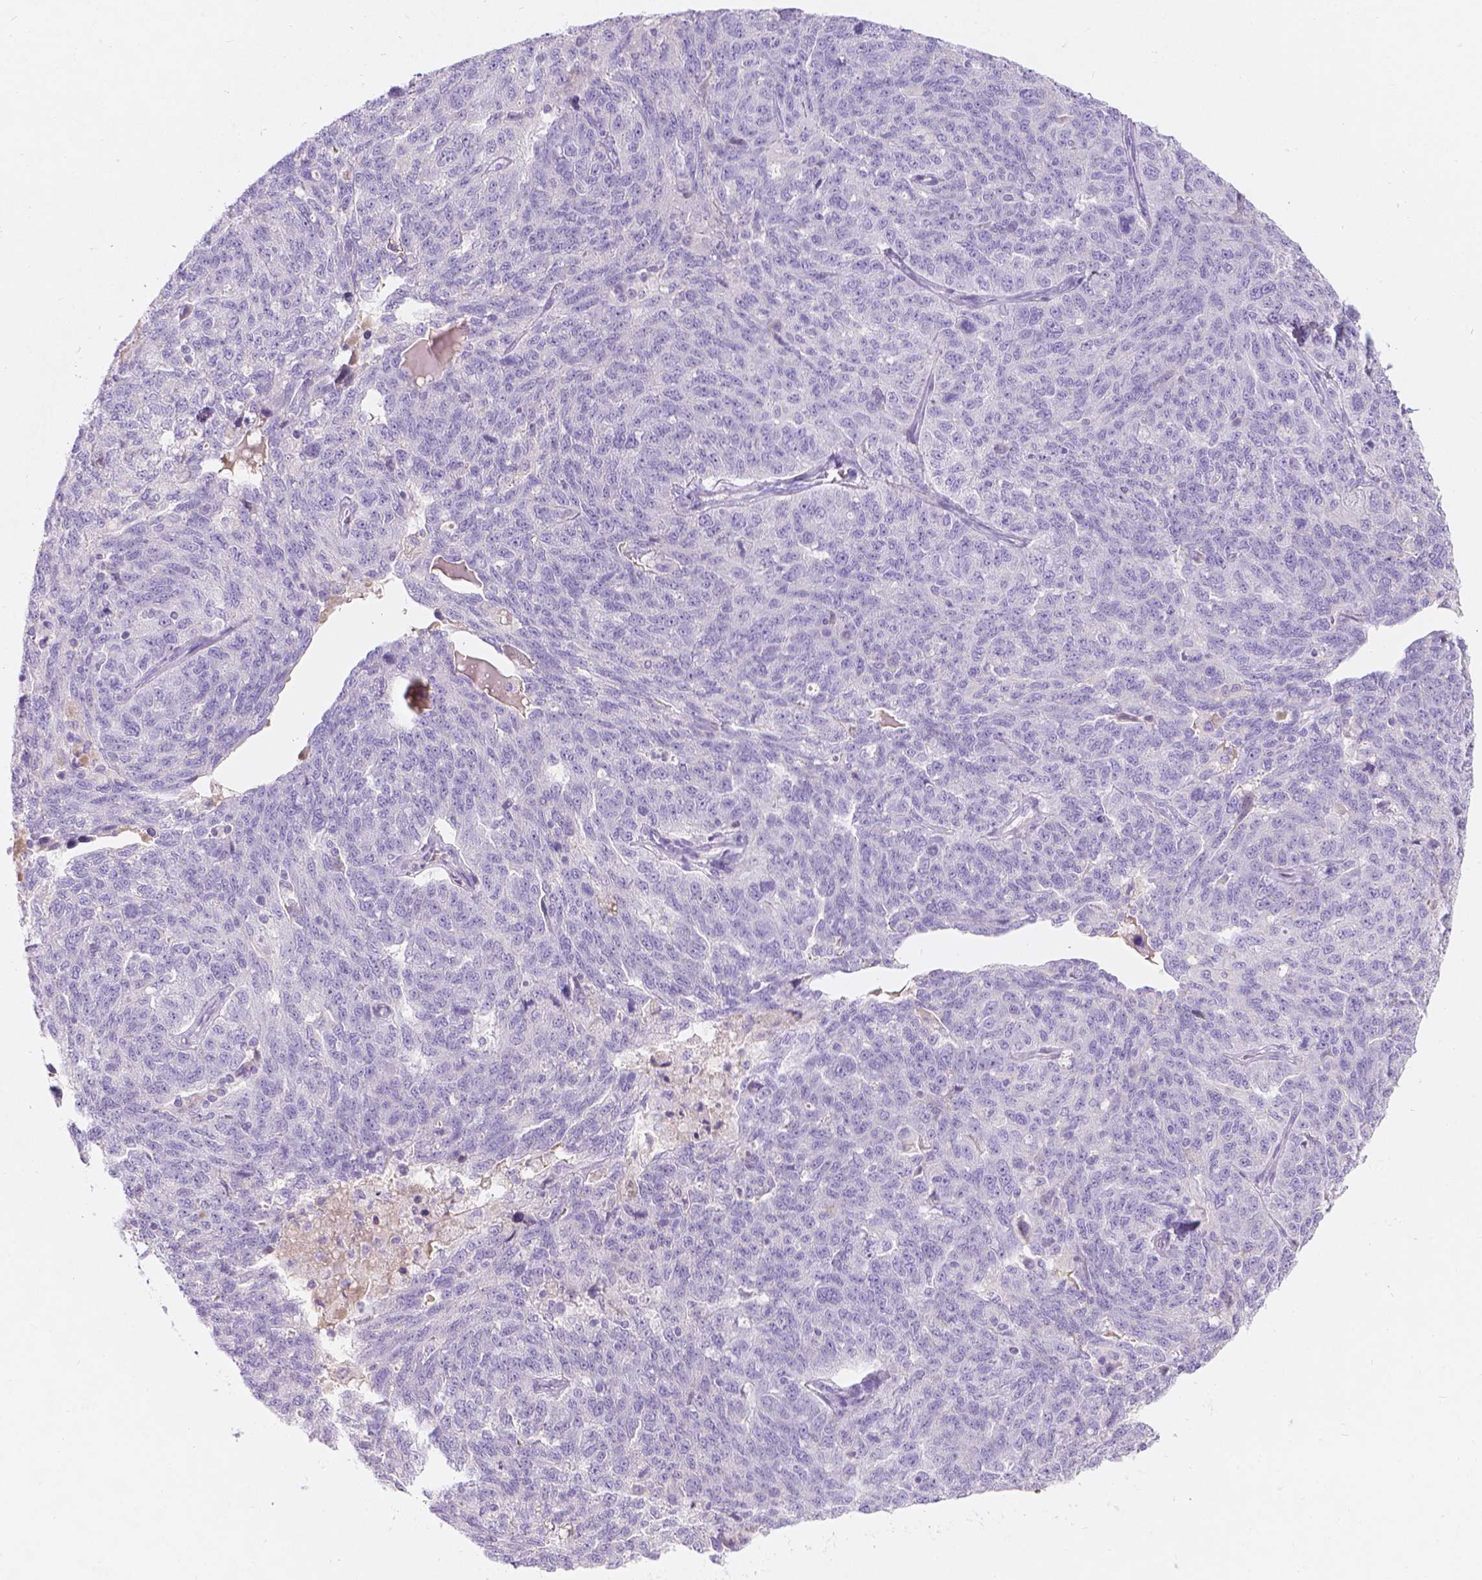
{"staining": {"intensity": "negative", "quantity": "none", "location": "none"}, "tissue": "ovarian cancer", "cell_type": "Tumor cells", "image_type": "cancer", "snomed": [{"axis": "morphology", "description": "Cystadenocarcinoma, serous, NOS"}, {"axis": "topography", "description": "Ovary"}], "caption": "DAB (3,3'-diaminobenzidine) immunohistochemical staining of human ovarian serous cystadenocarcinoma exhibits no significant expression in tumor cells.", "gene": "GAL3ST2", "patient": {"sex": "female", "age": 71}}